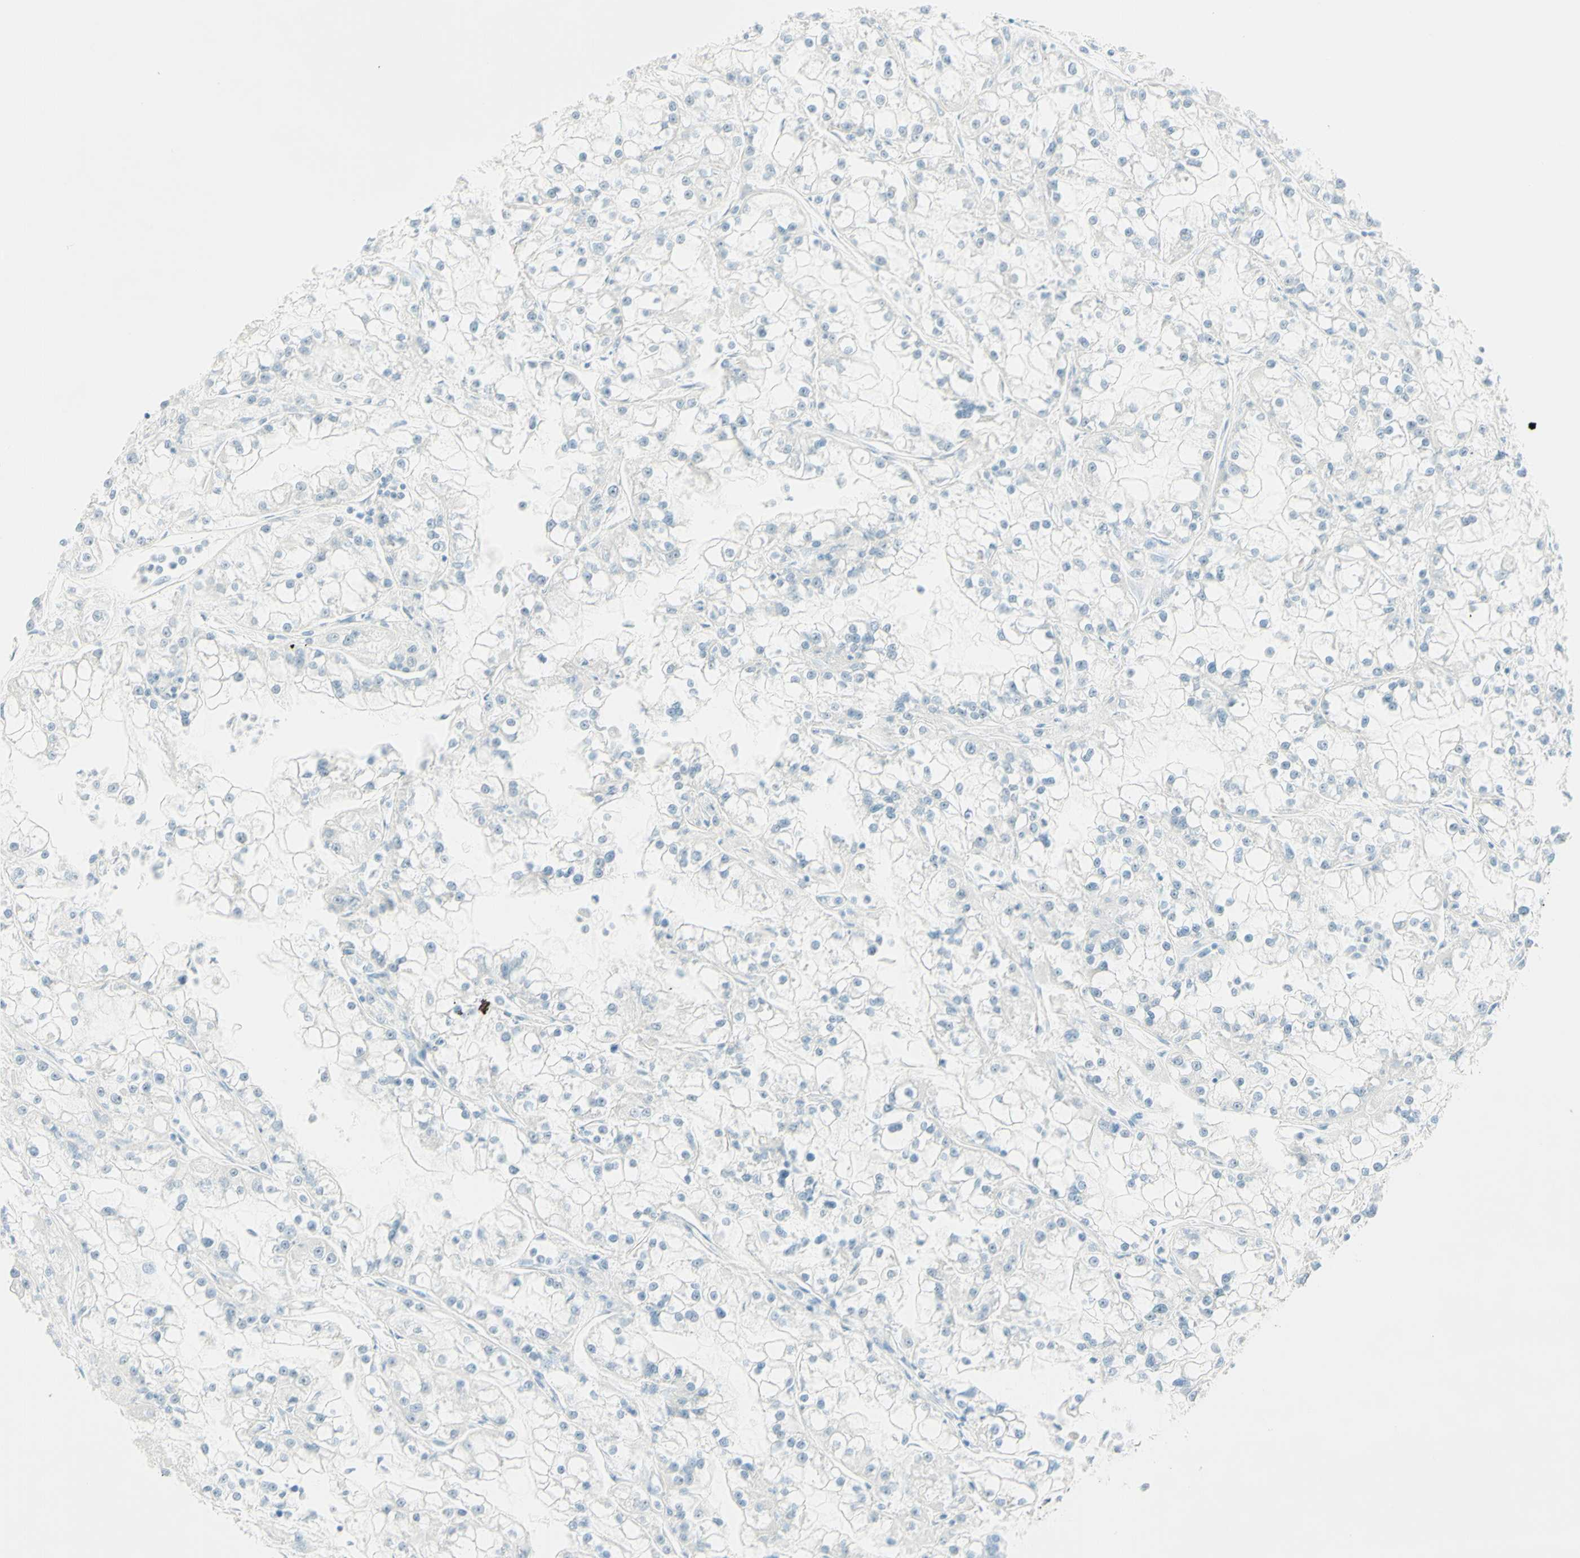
{"staining": {"intensity": "negative", "quantity": "none", "location": "none"}, "tissue": "renal cancer", "cell_type": "Tumor cells", "image_type": "cancer", "snomed": [{"axis": "morphology", "description": "Adenocarcinoma, NOS"}, {"axis": "topography", "description": "Kidney"}], "caption": "Immunohistochemical staining of human renal adenocarcinoma displays no significant staining in tumor cells.", "gene": "FMR1NB", "patient": {"sex": "female", "age": 52}}